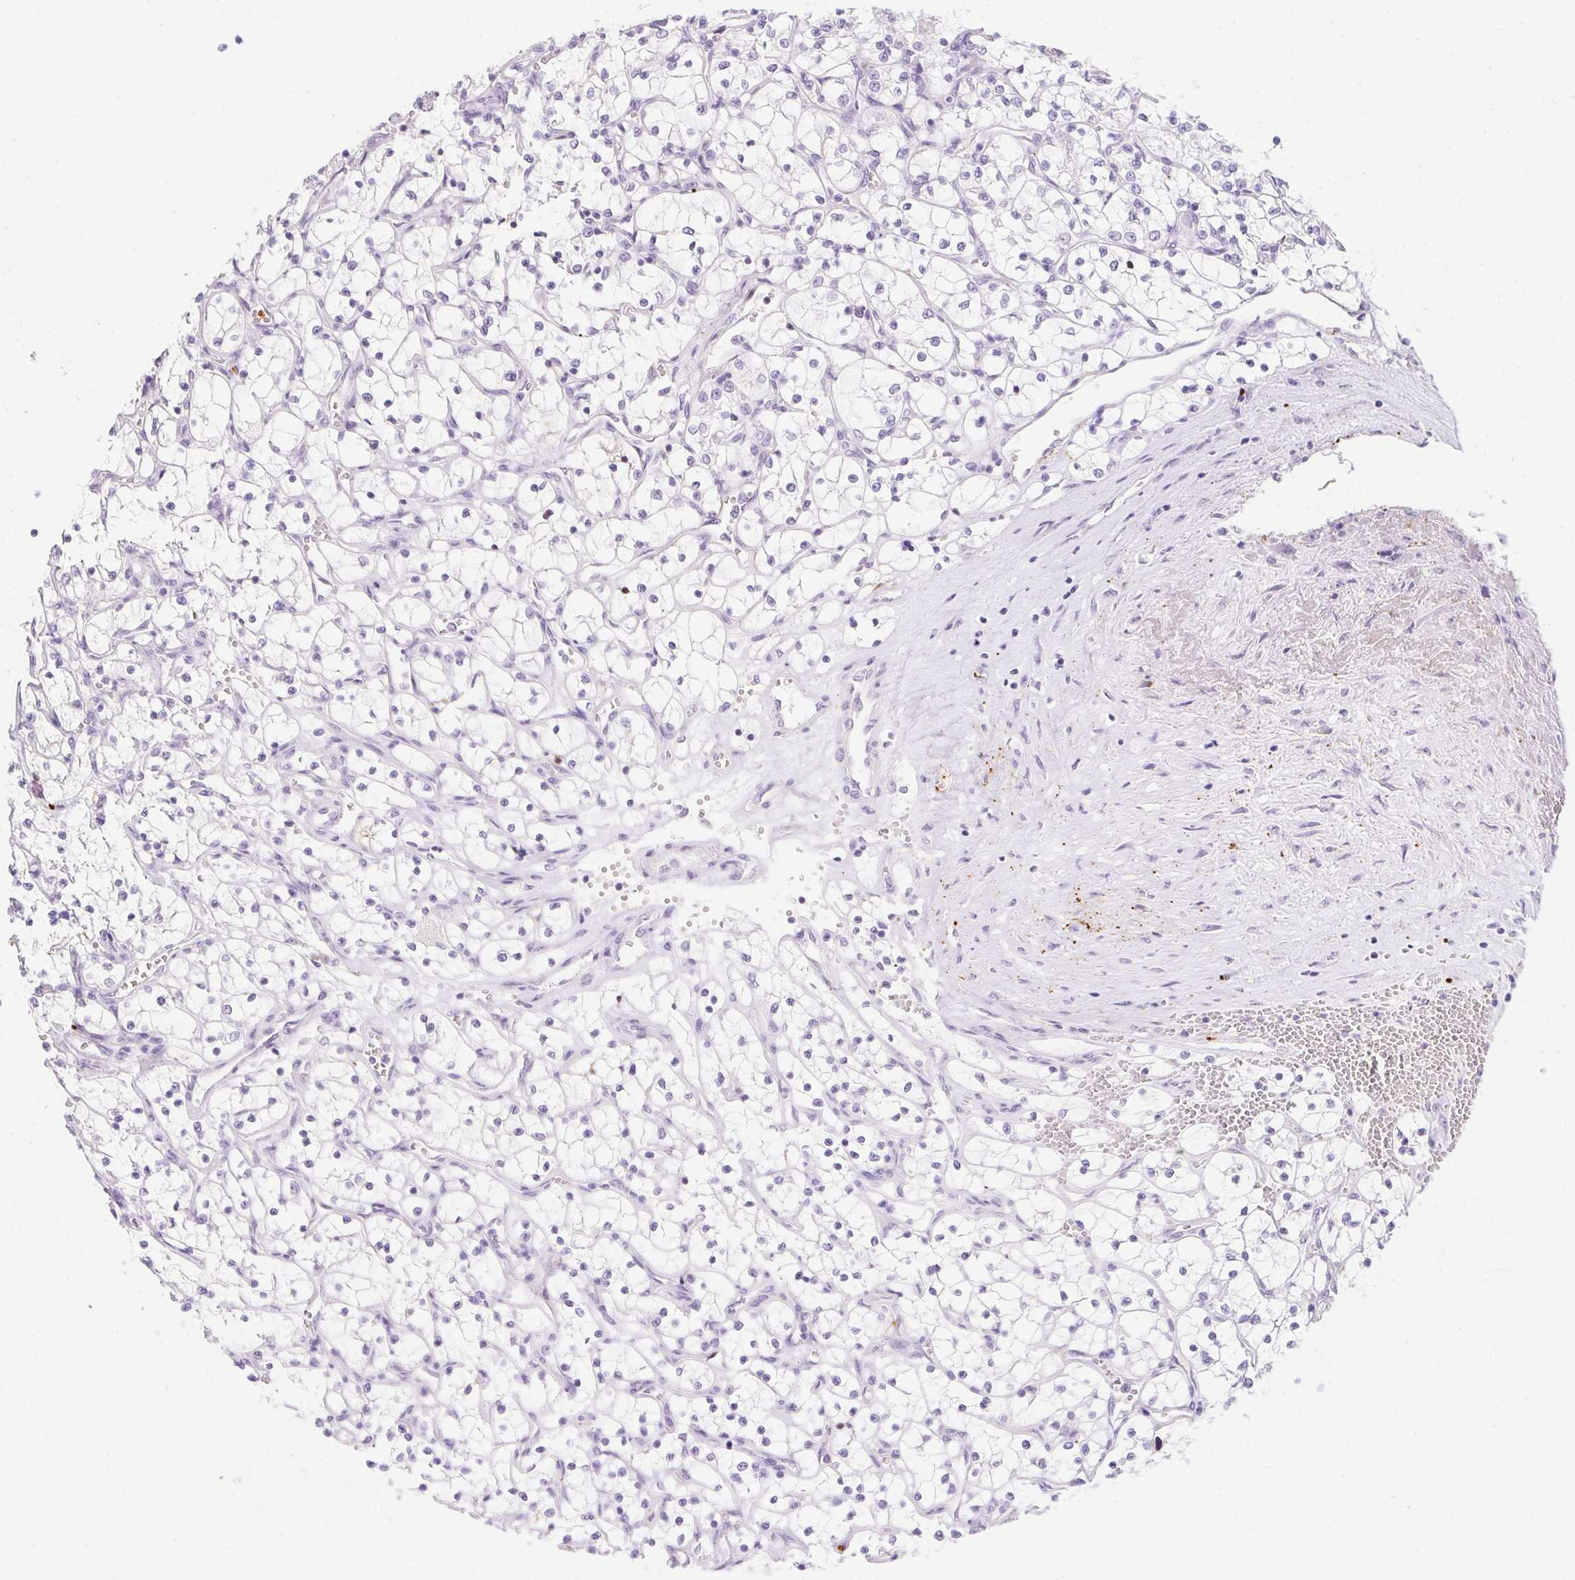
{"staining": {"intensity": "negative", "quantity": "none", "location": "none"}, "tissue": "renal cancer", "cell_type": "Tumor cells", "image_type": "cancer", "snomed": [{"axis": "morphology", "description": "Adenocarcinoma, NOS"}, {"axis": "topography", "description": "Kidney"}], "caption": "Tumor cells show no significant positivity in renal cancer (adenocarcinoma).", "gene": "MYL4", "patient": {"sex": "female", "age": 69}}